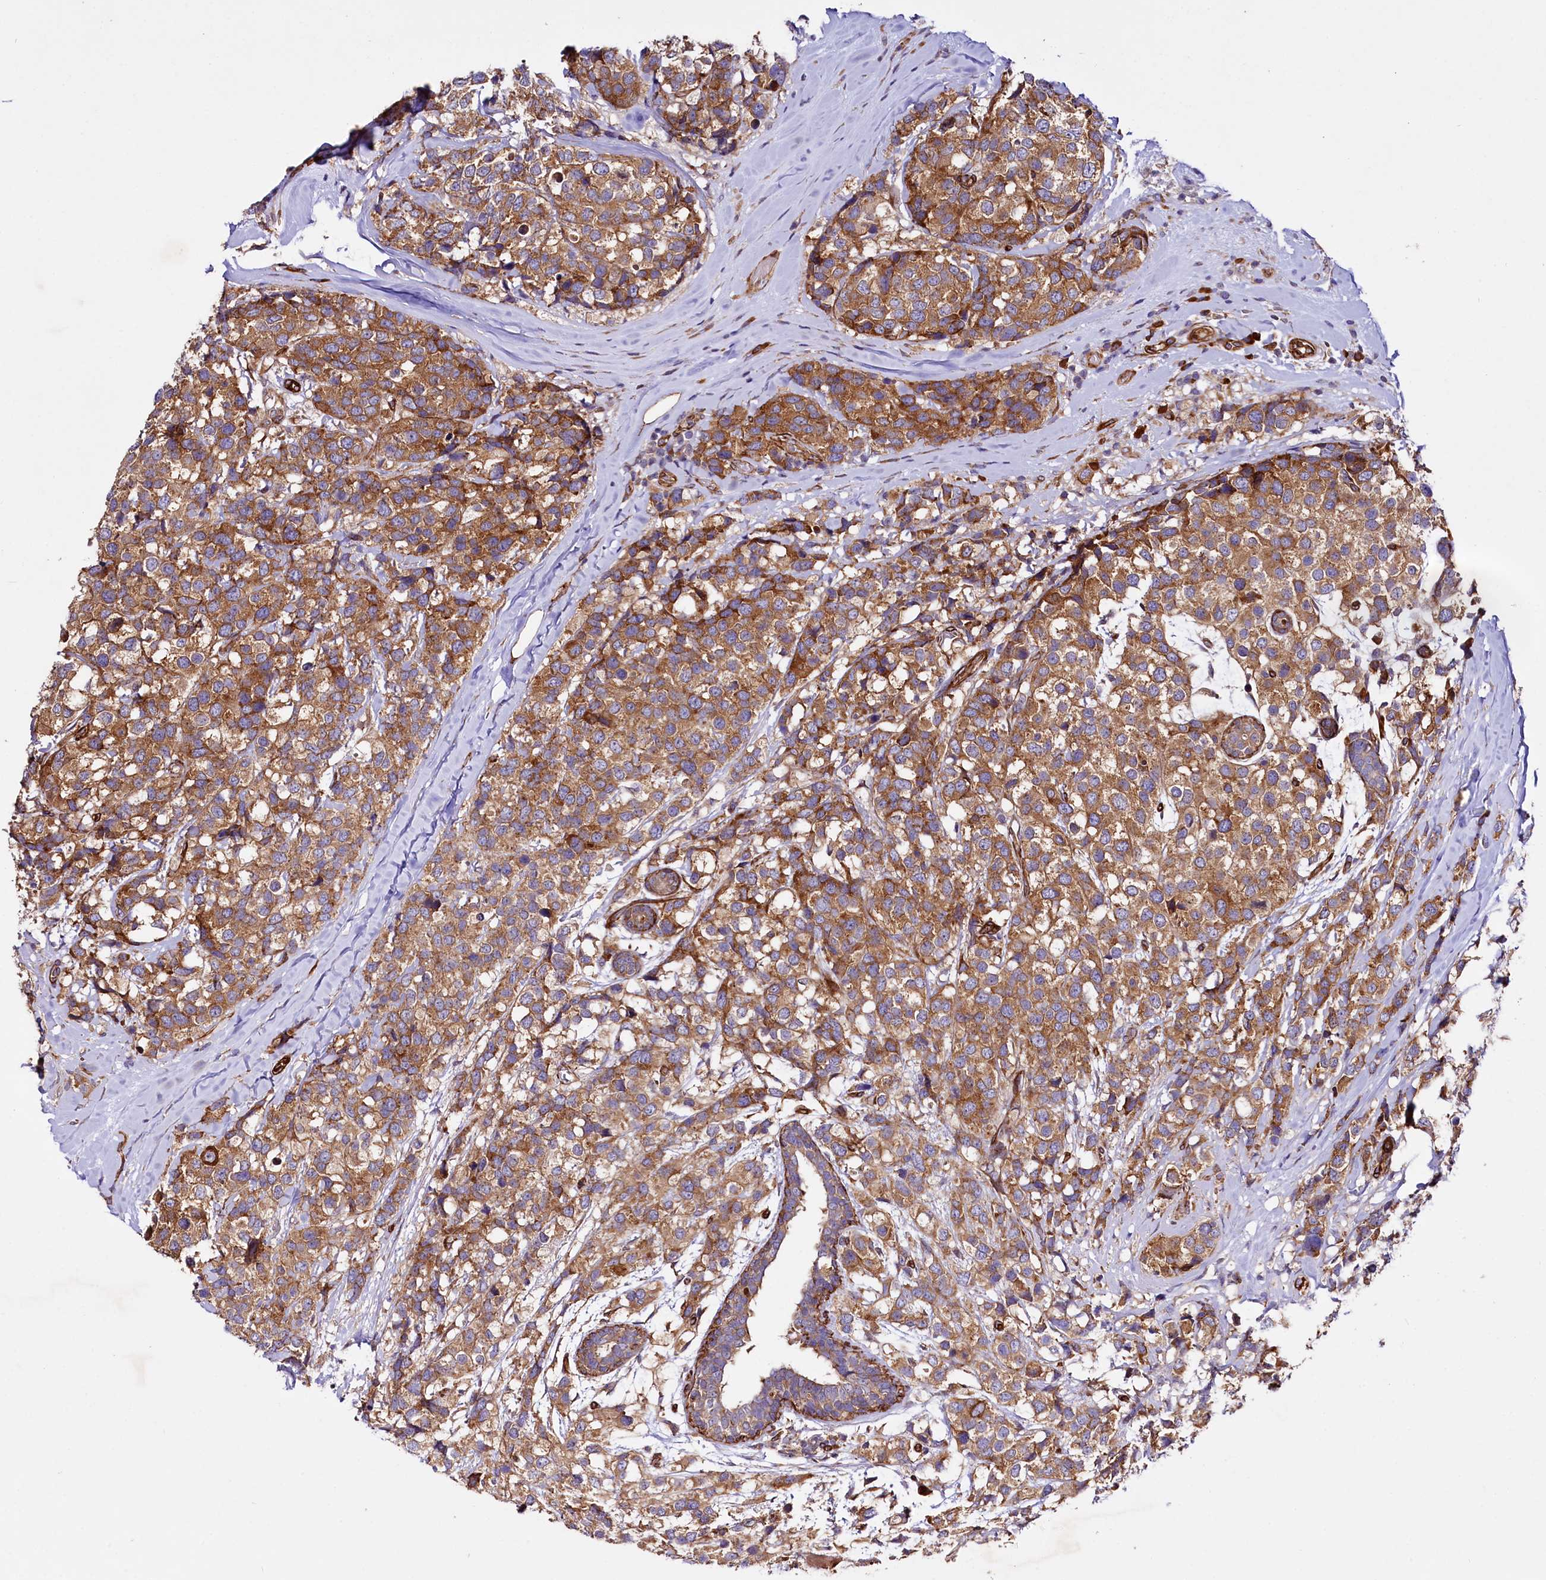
{"staining": {"intensity": "moderate", "quantity": ">75%", "location": "cytoplasmic/membranous"}, "tissue": "breast cancer", "cell_type": "Tumor cells", "image_type": "cancer", "snomed": [{"axis": "morphology", "description": "Lobular carcinoma"}, {"axis": "topography", "description": "Breast"}], "caption": "Immunohistochemistry of breast cancer reveals medium levels of moderate cytoplasmic/membranous staining in approximately >75% of tumor cells.", "gene": "SPATS2", "patient": {"sex": "female", "age": 59}}